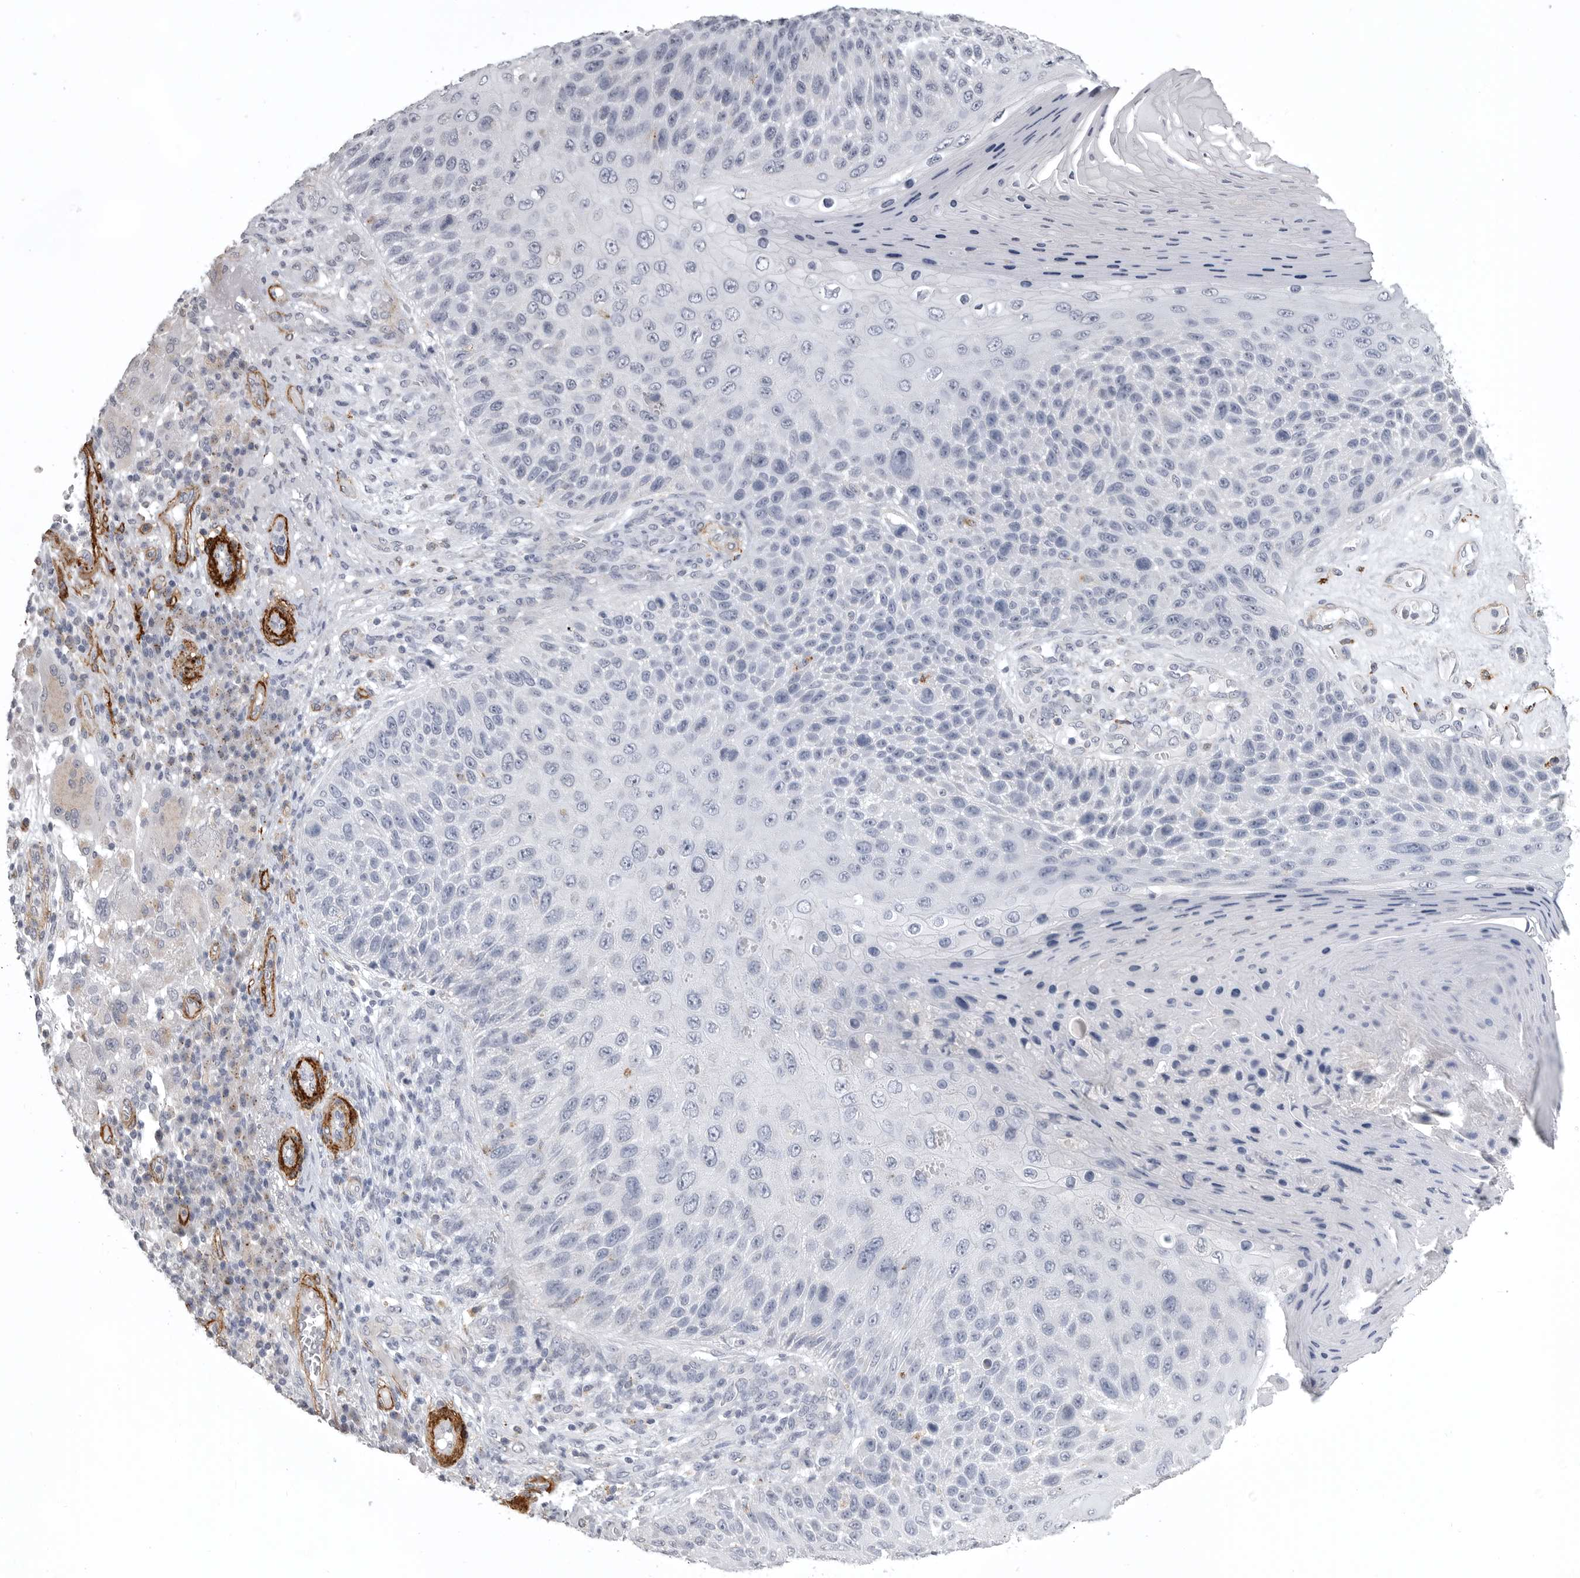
{"staining": {"intensity": "negative", "quantity": "none", "location": "none"}, "tissue": "skin cancer", "cell_type": "Tumor cells", "image_type": "cancer", "snomed": [{"axis": "morphology", "description": "Squamous cell carcinoma, NOS"}, {"axis": "topography", "description": "Skin"}], "caption": "Immunohistochemical staining of human squamous cell carcinoma (skin) displays no significant positivity in tumor cells.", "gene": "AOC3", "patient": {"sex": "female", "age": 88}}